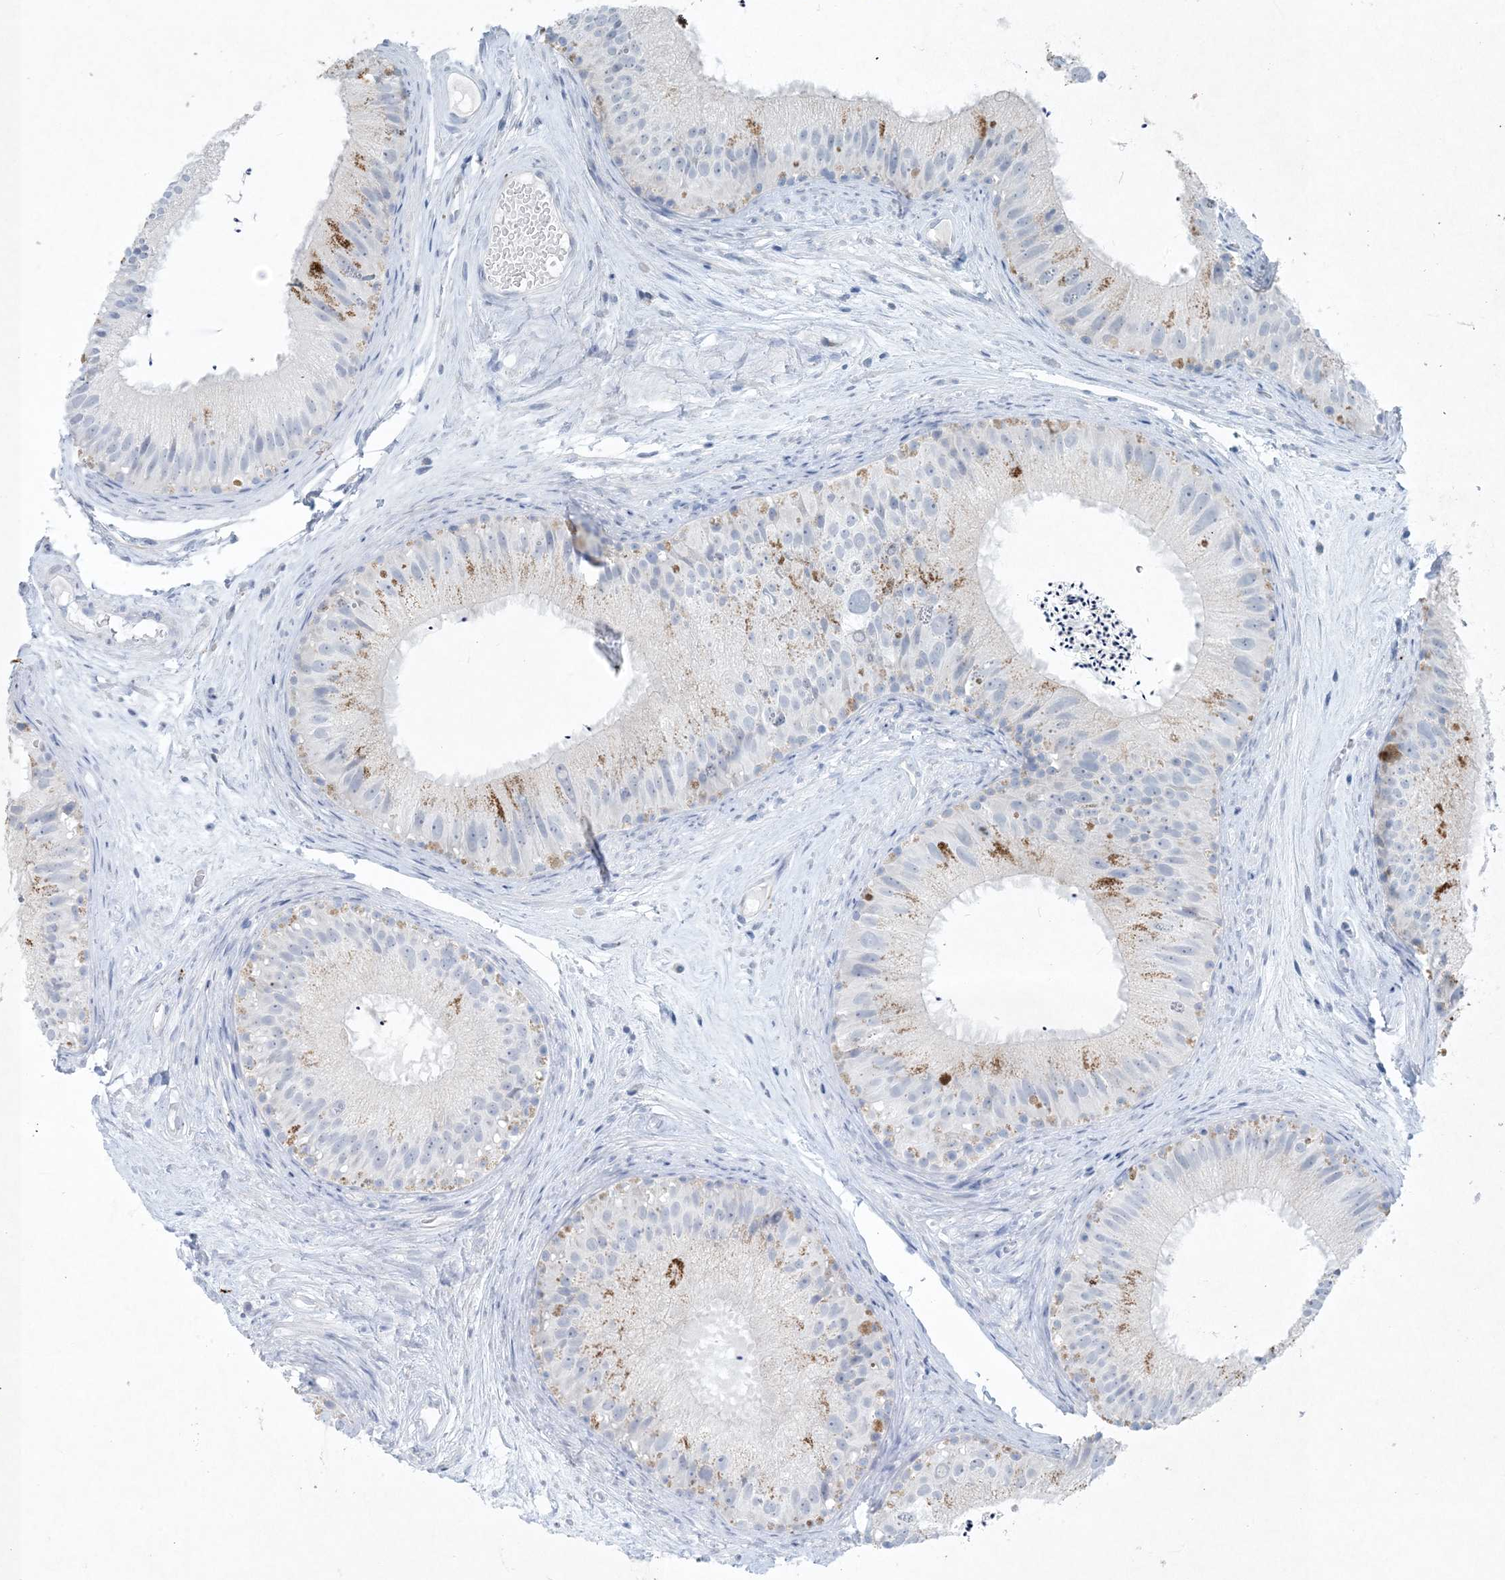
{"staining": {"intensity": "negative", "quantity": "none", "location": "none"}, "tissue": "epididymis", "cell_type": "Glandular cells", "image_type": "normal", "snomed": [{"axis": "morphology", "description": "Normal tissue, NOS"}, {"axis": "topography", "description": "Epididymis"}], "caption": "An immunohistochemistry photomicrograph of unremarkable epididymis is shown. There is no staining in glandular cells of epididymis. (Brightfield microscopy of DAB immunohistochemistry at high magnification).", "gene": "GABRG1", "patient": {"sex": "male", "age": 77}}